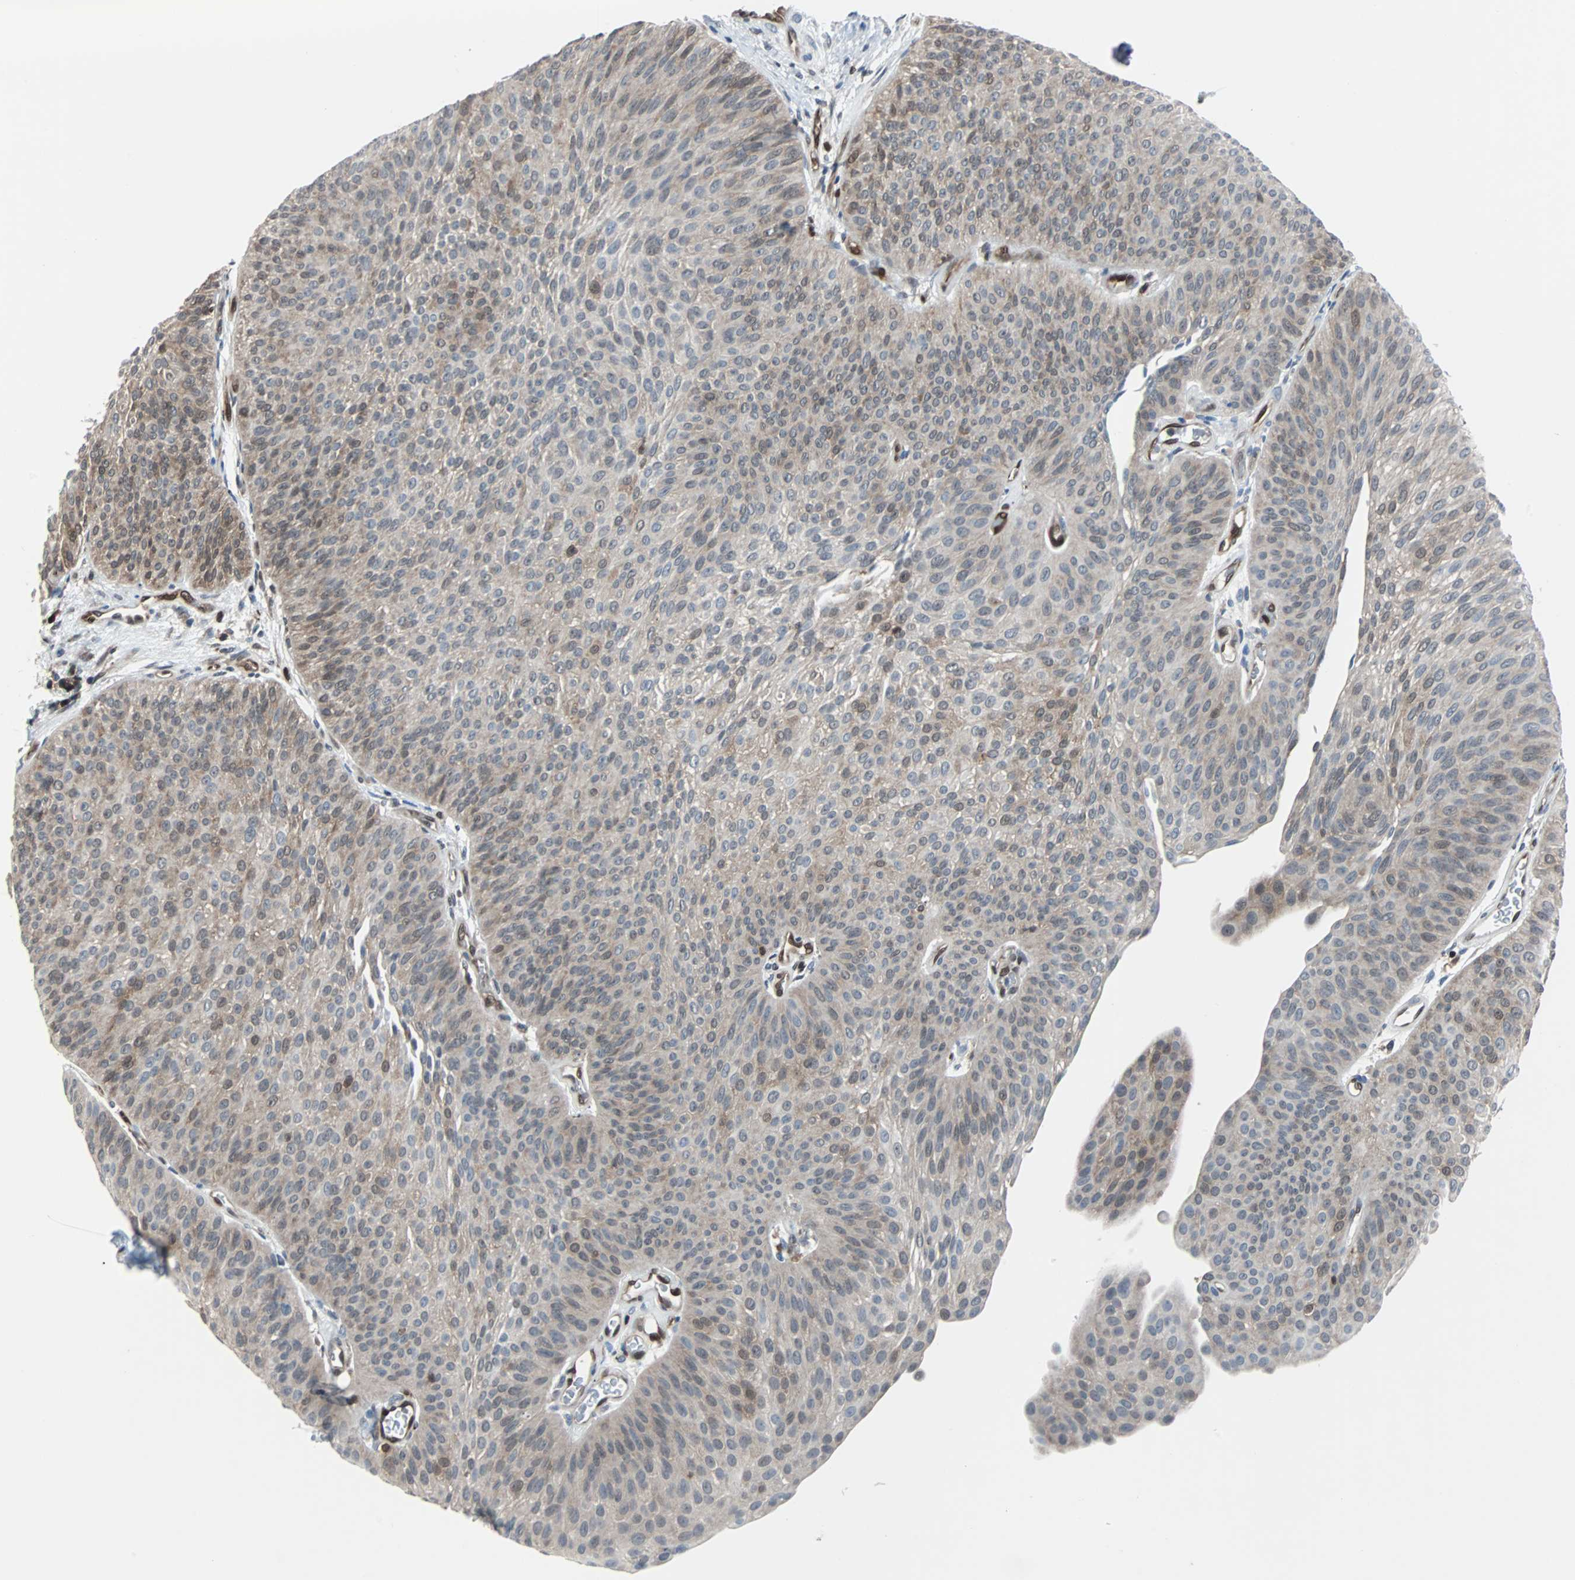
{"staining": {"intensity": "weak", "quantity": ">75%", "location": "cytoplasmic/membranous"}, "tissue": "urothelial cancer", "cell_type": "Tumor cells", "image_type": "cancer", "snomed": [{"axis": "morphology", "description": "Urothelial carcinoma, Low grade"}, {"axis": "topography", "description": "Urinary bladder"}], "caption": "A high-resolution histopathology image shows IHC staining of low-grade urothelial carcinoma, which reveals weak cytoplasmic/membranous positivity in about >75% of tumor cells. (DAB = brown stain, brightfield microscopy at high magnification).", "gene": "MAP2K6", "patient": {"sex": "female", "age": 60}}